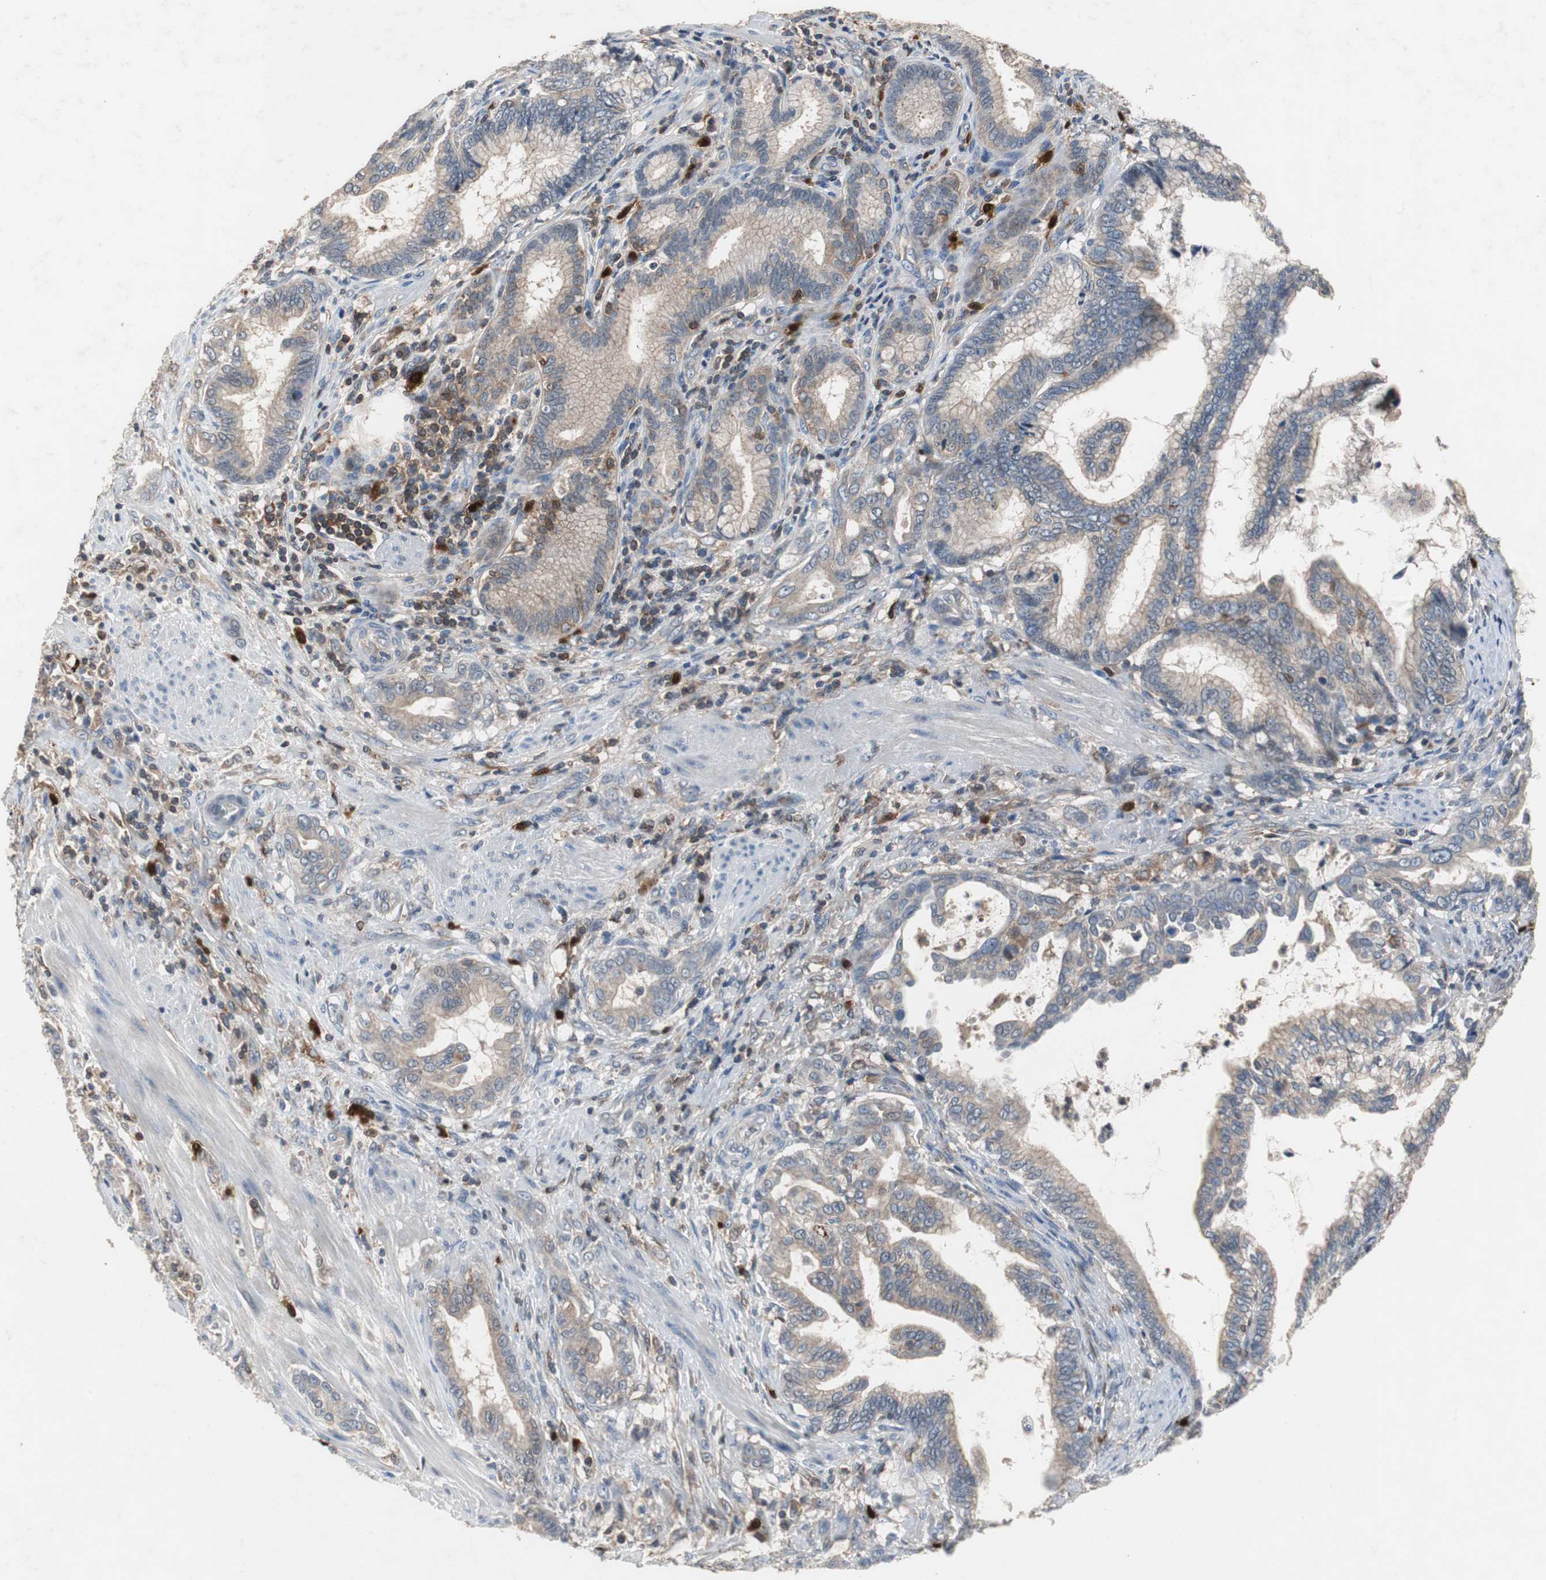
{"staining": {"intensity": "weak", "quantity": ">75%", "location": "cytoplasmic/membranous"}, "tissue": "pancreatic cancer", "cell_type": "Tumor cells", "image_type": "cancer", "snomed": [{"axis": "morphology", "description": "Adenocarcinoma, NOS"}, {"axis": "topography", "description": "Pancreas"}], "caption": "Immunohistochemical staining of adenocarcinoma (pancreatic) reveals weak cytoplasmic/membranous protein positivity in approximately >75% of tumor cells. (Stains: DAB in brown, nuclei in blue, Microscopy: brightfield microscopy at high magnification).", "gene": "CALB2", "patient": {"sex": "female", "age": 64}}